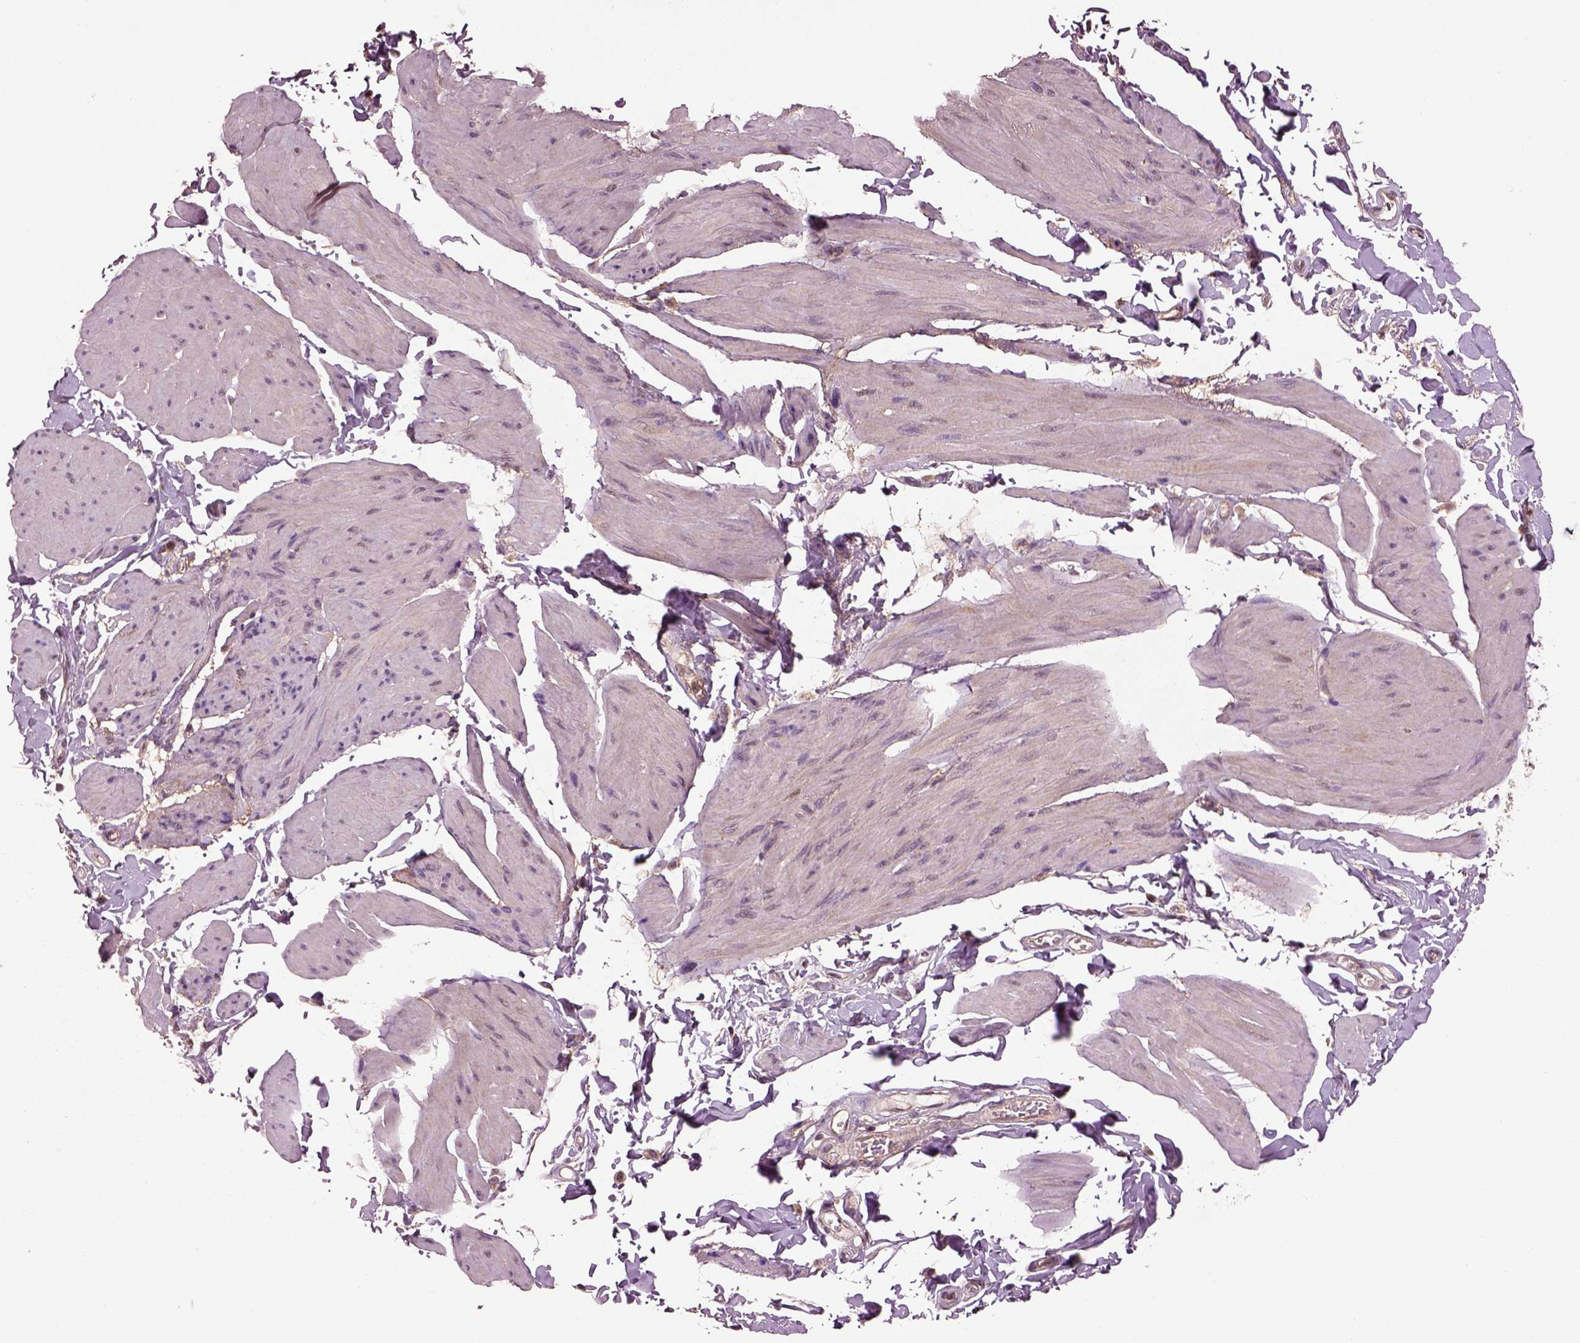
{"staining": {"intensity": "negative", "quantity": "none", "location": "none"}, "tissue": "smooth muscle", "cell_type": "Smooth muscle cells", "image_type": "normal", "snomed": [{"axis": "morphology", "description": "Normal tissue, NOS"}, {"axis": "topography", "description": "Adipose tissue"}, {"axis": "topography", "description": "Smooth muscle"}, {"axis": "topography", "description": "Peripheral nerve tissue"}], "caption": "High magnification brightfield microscopy of benign smooth muscle stained with DAB (3,3'-diaminobenzidine) (brown) and counterstained with hematoxylin (blue): smooth muscle cells show no significant positivity. (Brightfield microscopy of DAB (3,3'-diaminobenzidine) immunohistochemistry (IHC) at high magnification).", "gene": "MDP1", "patient": {"sex": "male", "age": 83}}